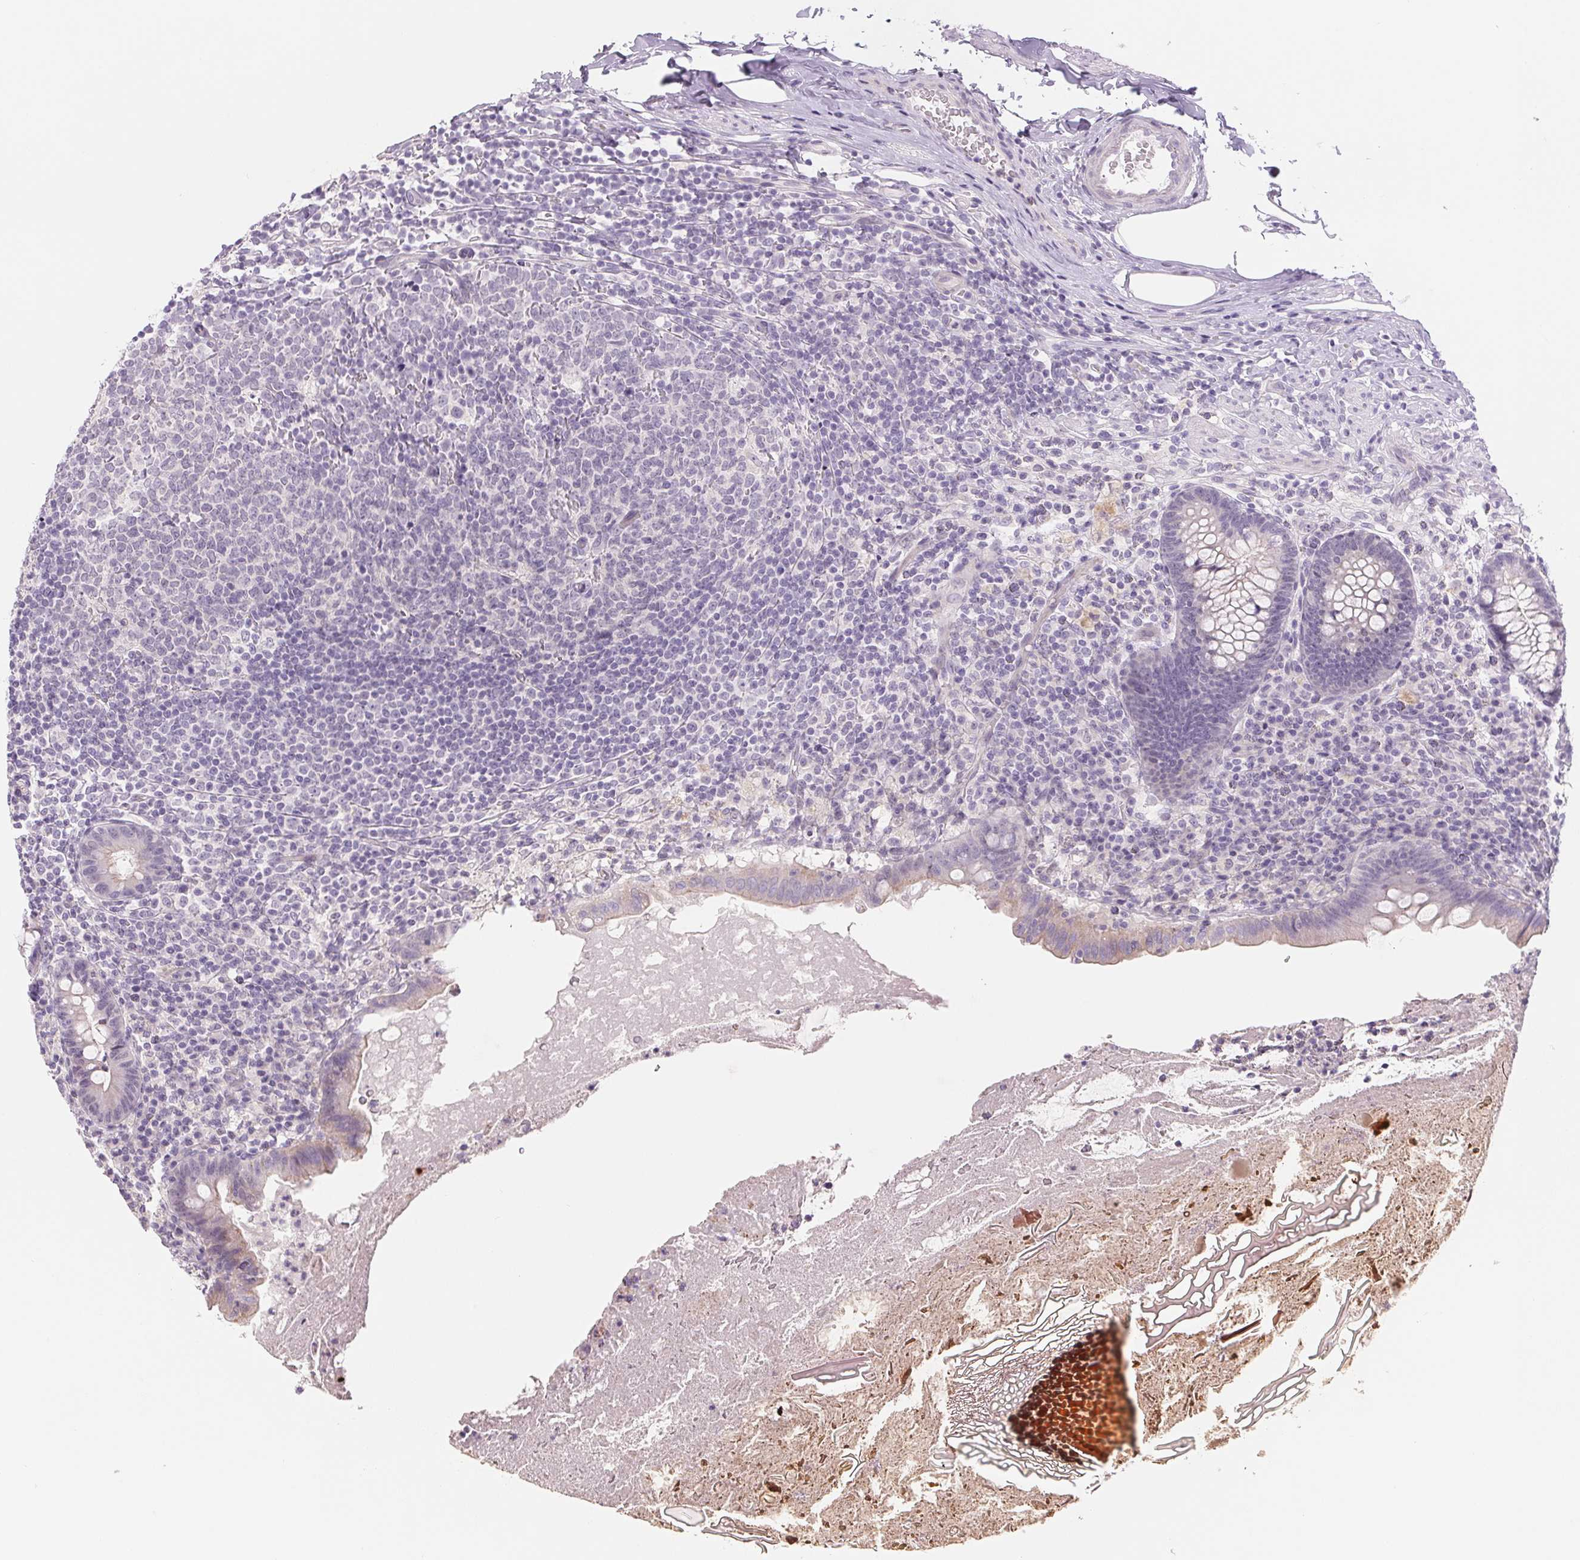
{"staining": {"intensity": "negative", "quantity": "none", "location": "none"}, "tissue": "appendix", "cell_type": "Glandular cells", "image_type": "normal", "snomed": [{"axis": "morphology", "description": "Normal tissue, NOS"}, {"axis": "topography", "description": "Appendix"}], "caption": "A photomicrograph of appendix stained for a protein demonstrates no brown staining in glandular cells.", "gene": "CCDC168", "patient": {"sex": "male", "age": 47}}